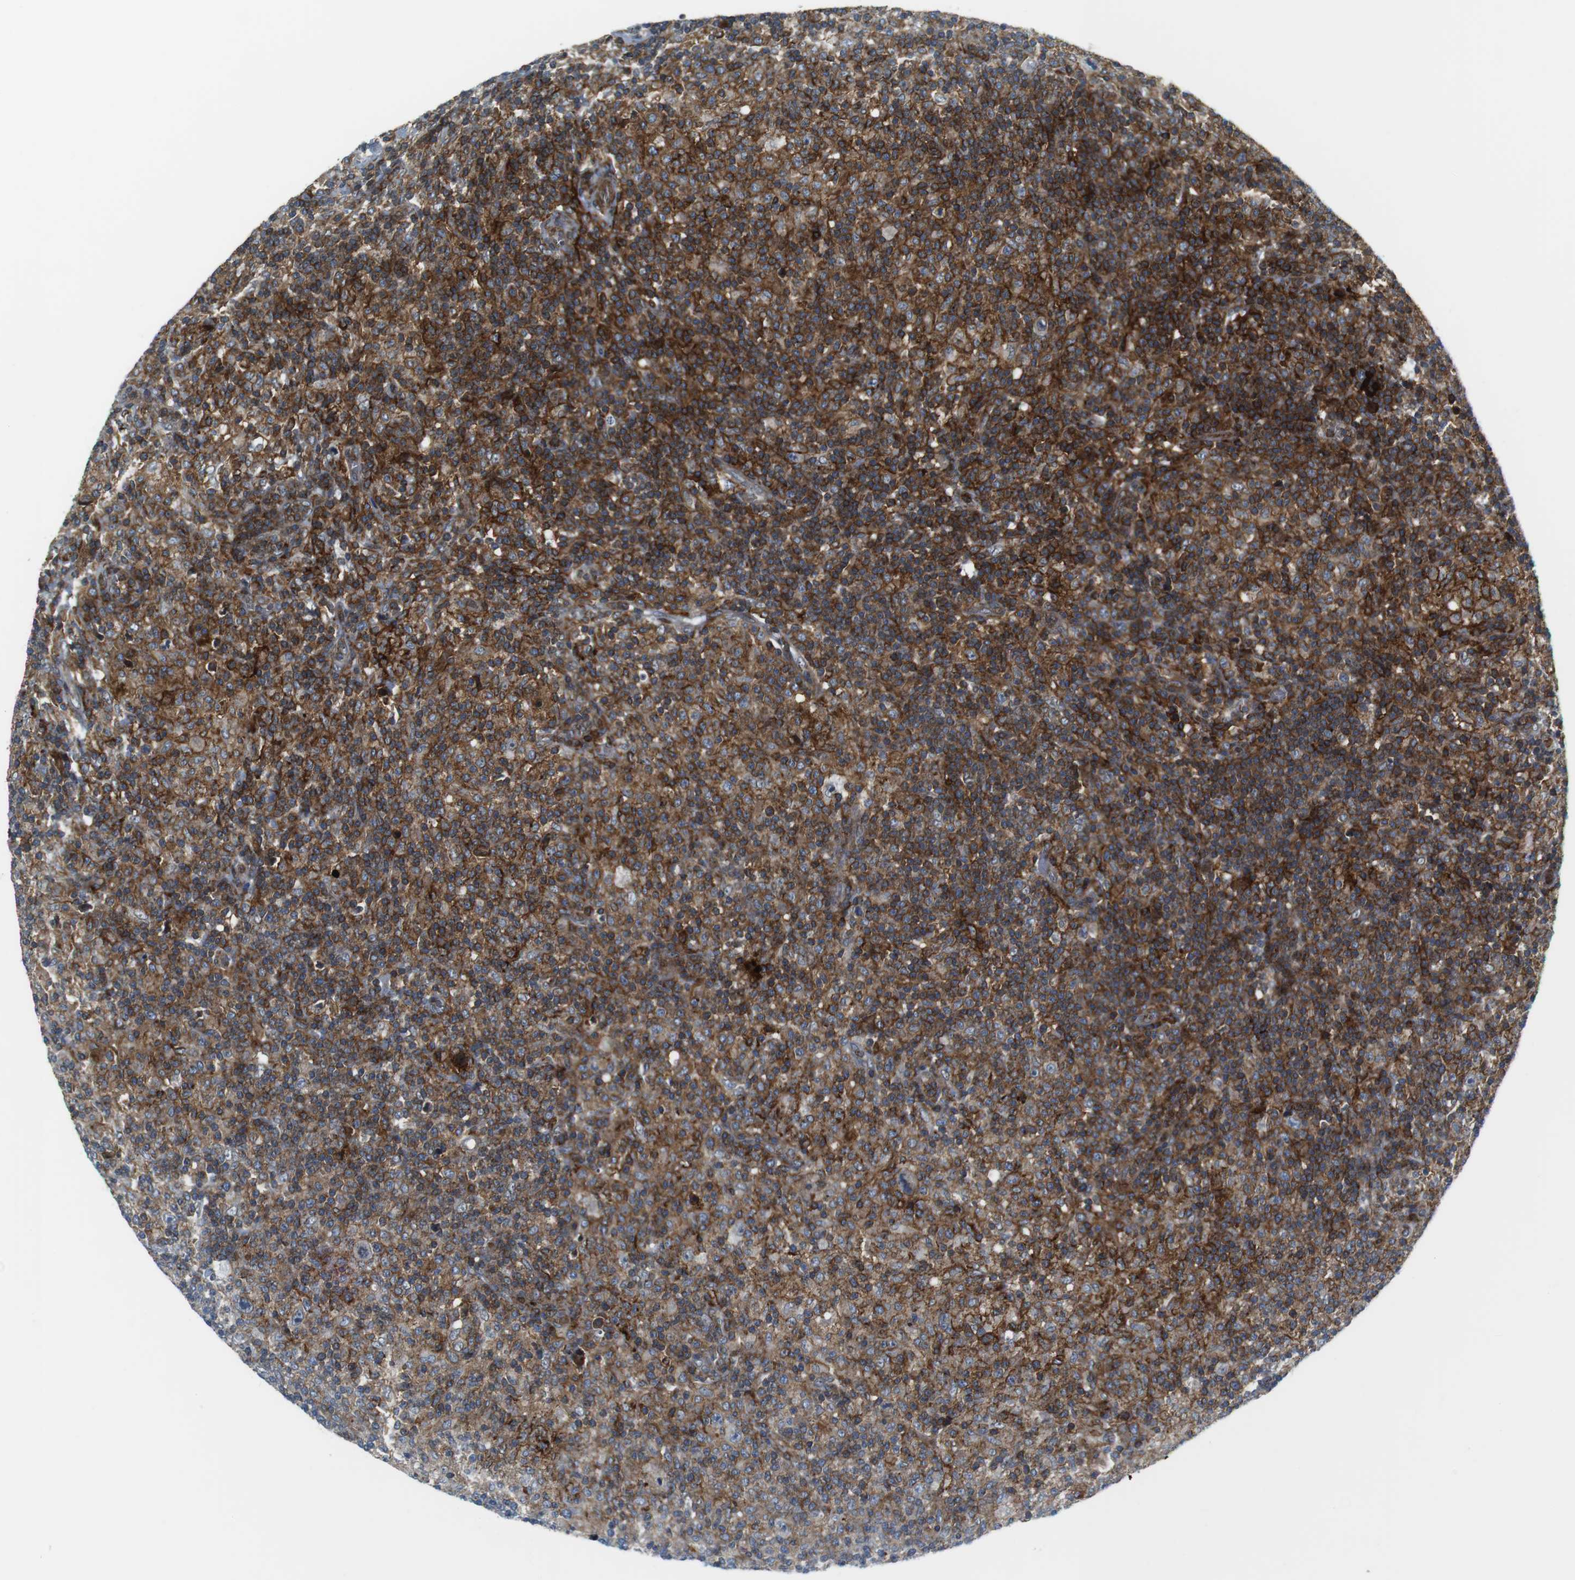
{"staining": {"intensity": "negative", "quantity": "none", "location": "none"}, "tissue": "lymphoma", "cell_type": "Tumor cells", "image_type": "cancer", "snomed": [{"axis": "morphology", "description": "Hodgkin's disease, NOS"}, {"axis": "topography", "description": "Lymph node"}], "caption": "Lymphoma was stained to show a protein in brown. There is no significant positivity in tumor cells.", "gene": "CUL7", "patient": {"sex": "male", "age": 70}}